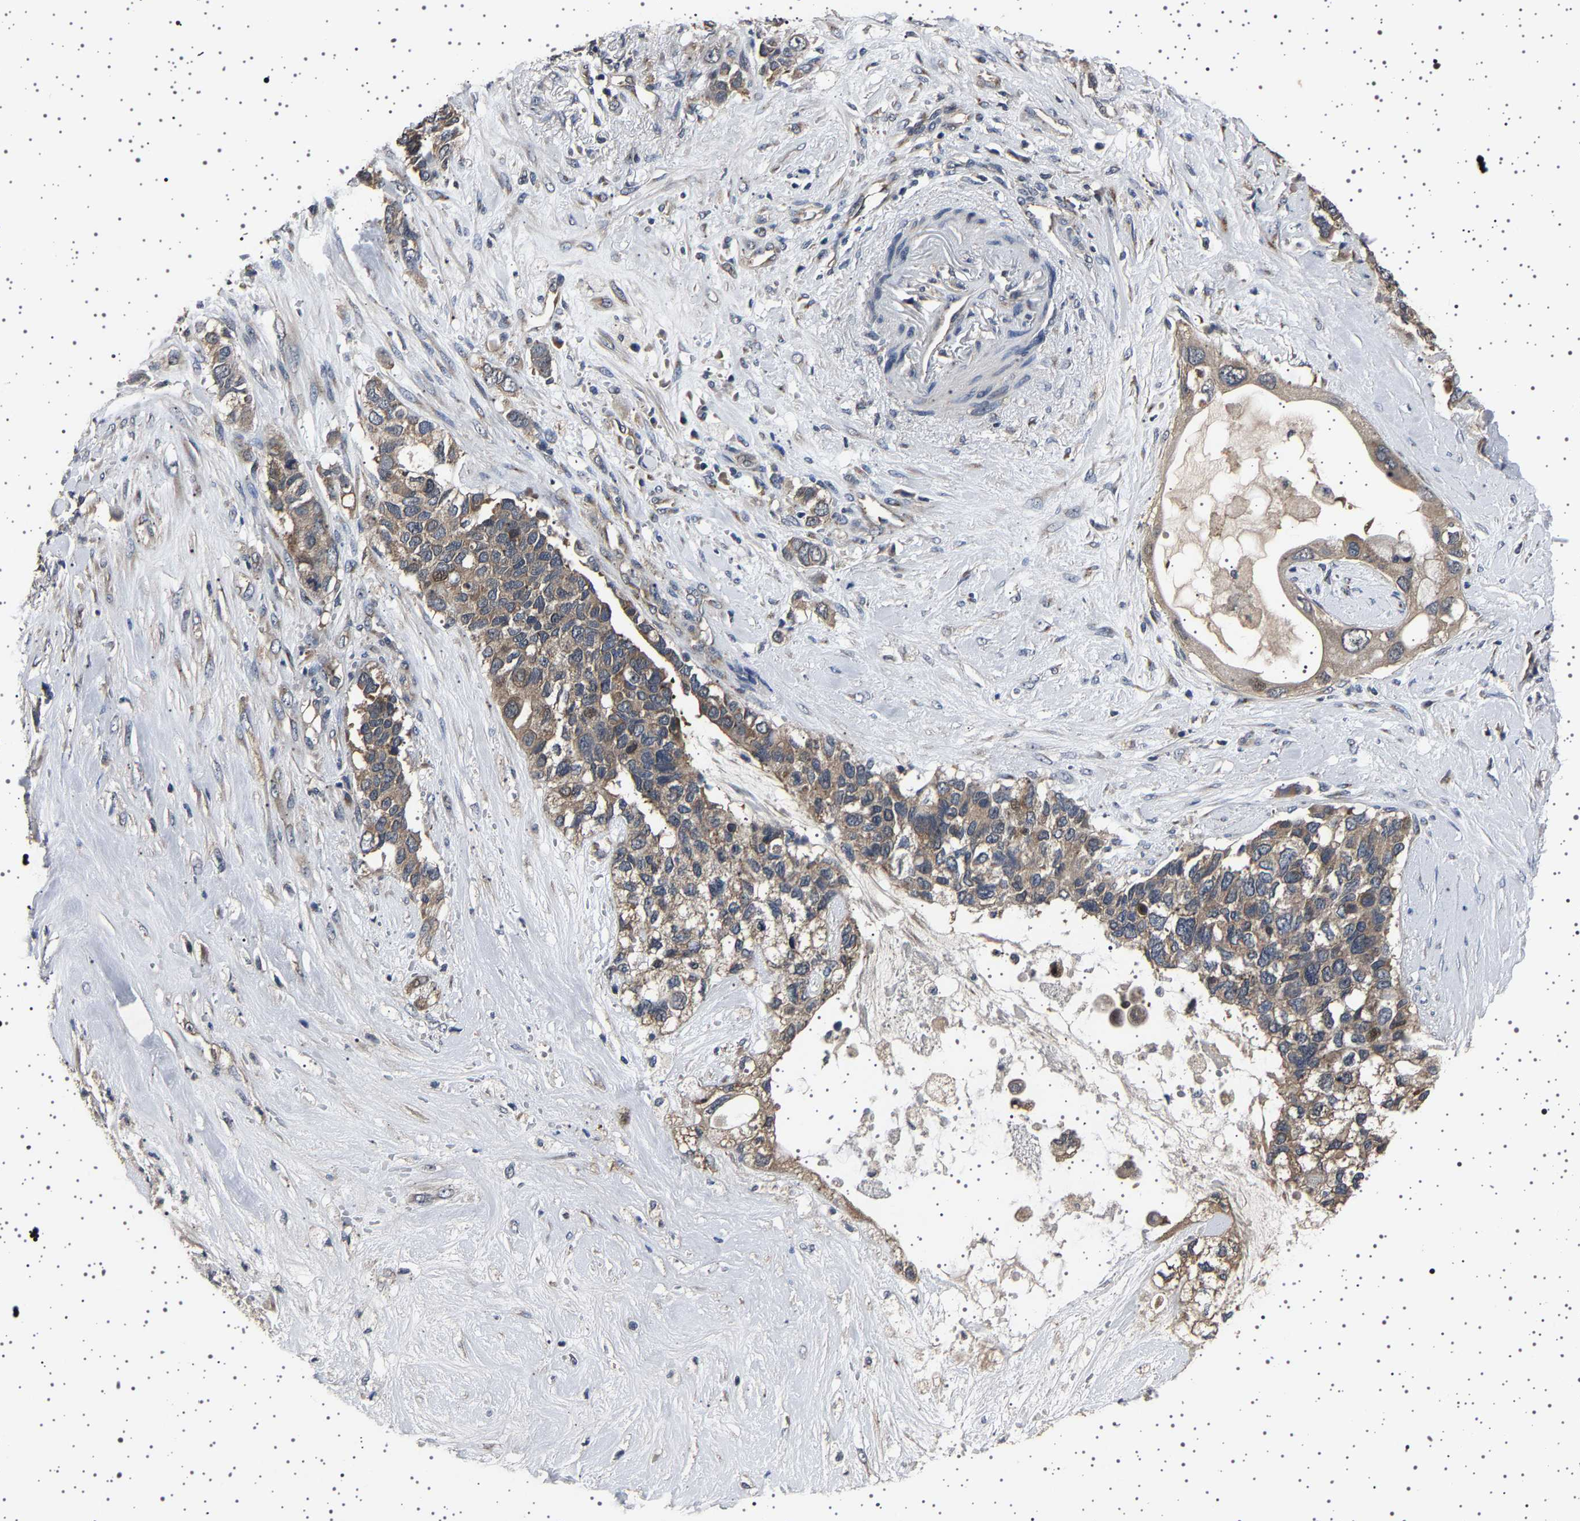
{"staining": {"intensity": "weak", "quantity": ">75%", "location": "cytoplasmic/membranous"}, "tissue": "pancreatic cancer", "cell_type": "Tumor cells", "image_type": "cancer", "snomed": [{"axis": "morphology", "description": "Adenocarcinoma, NOS"}, {"axis": "topography", "description": "Pancreas"}], "caption": "An immunohistochemistry histopathology image of neoplastic tissue is shown. Protein staining in brown highlights weak cytoplasmic/membranous positivity in pancreatic adenocarcinoma within tumor cells. (IHC, brightfield microscopy, high magnification).", "gene": "NCKAP1", "patient": {"sex": "female", "age": 56}}